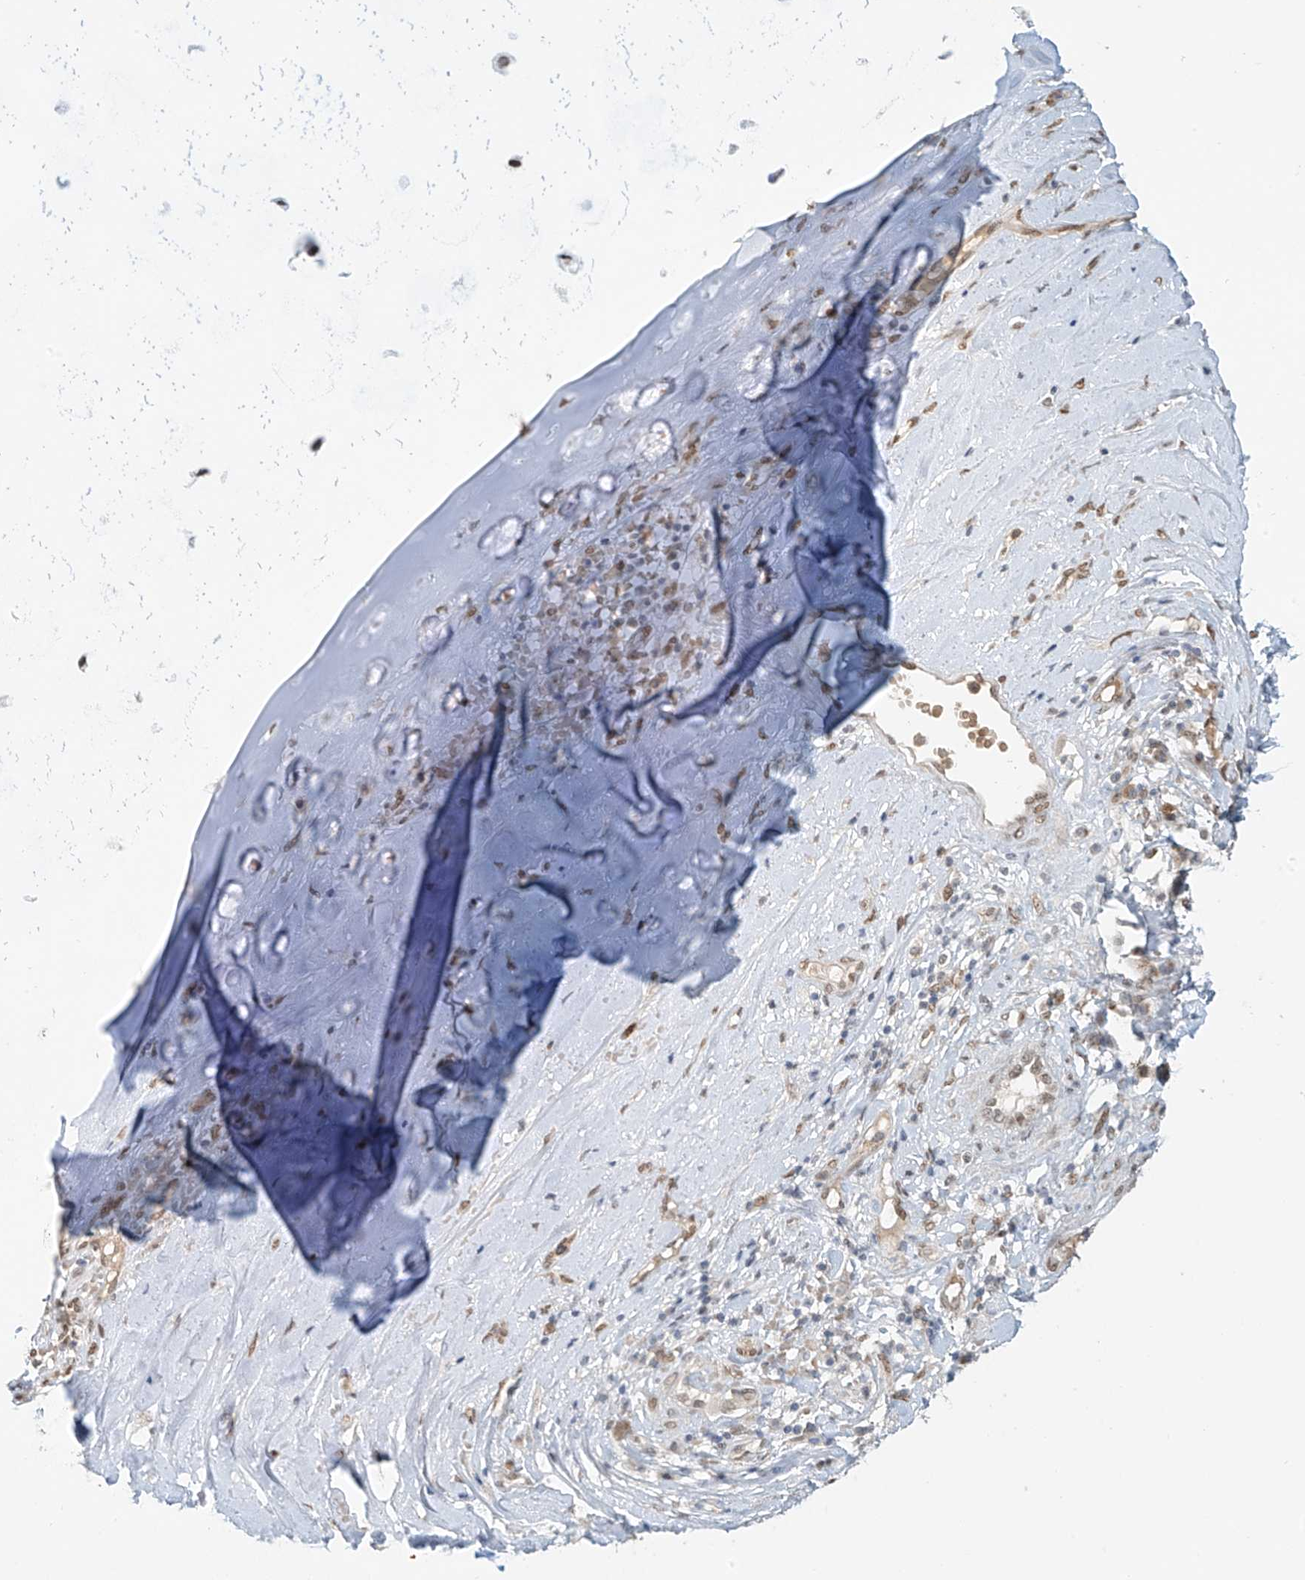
{"staining": {"intensity": "weak", "quantity": "25%-75%", "location": "nuclear"}, "tissue": "adipose tissue", "cell_type": "Adipocytes", "image_type": "normal", "snomed": [{"axis": "morphology", "description": "Normal tissue, NOS"}, {"axis": "morphology", "description": "Basal cell carcinoma"}, {"axis": "topography", "description": "Cartilage tissue"}, {"axis": "topography", "description": "Nasopharynx"}, {"axis": "topography", "description": "Oral tissue"}], "caption": "Protein expression analysis of unremarkable adipose tissue reveals weak nuclear positivity in approximately 25%-75% of adipocytes.", "gene": "MCM9", "patient": {"sex": "female", "age": 77}}